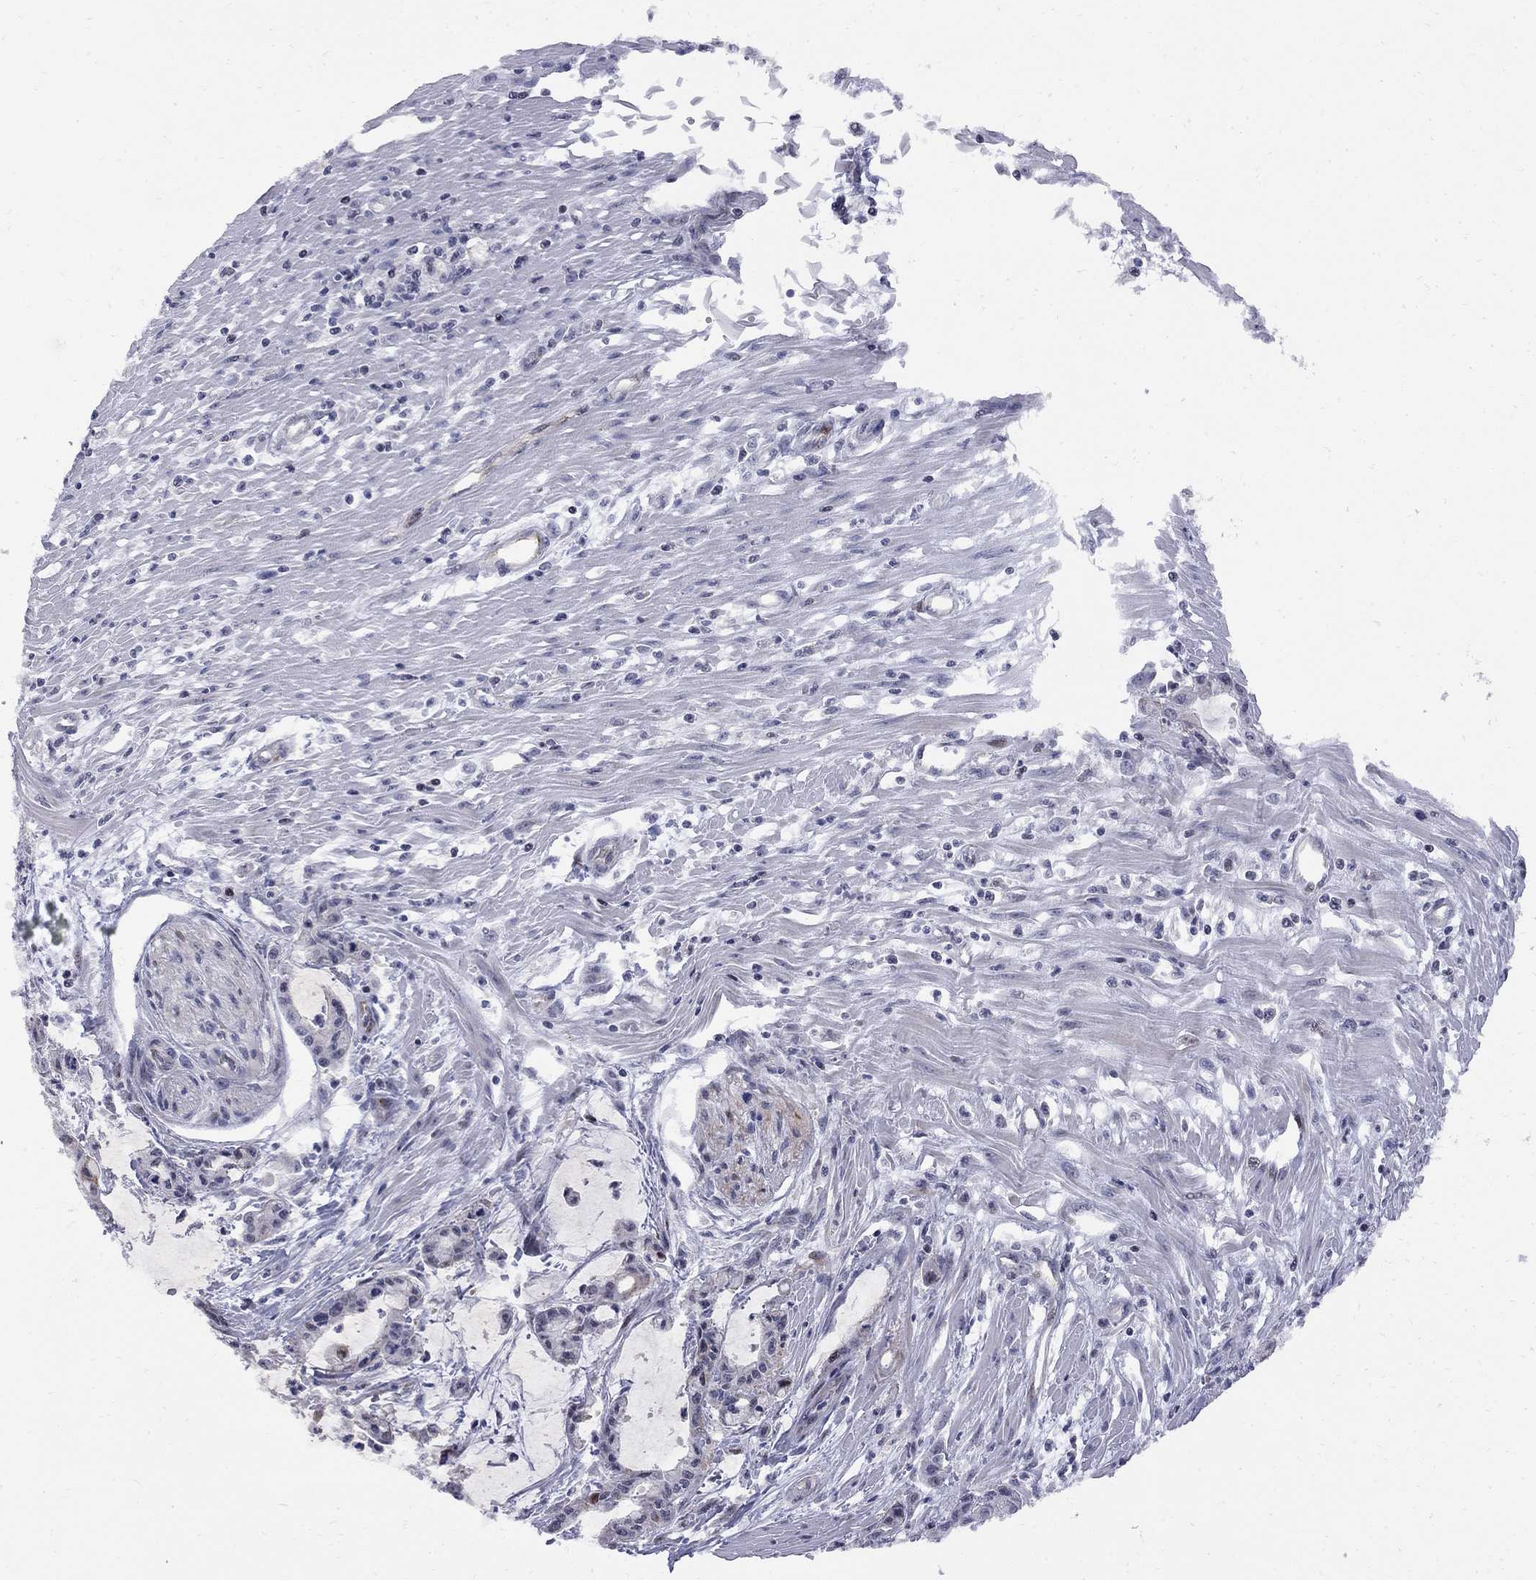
{"staining": {"intensity": "negative", "quantity": "none", "location": "none"}, "tissue": "pancreatic cancer", "cell_type": "Tumor cells", "image_type": "cancer", "snomed": [{"axis": "morphology", "description": "Adenocarcinoma, NOS"}, {"axis": "topography", "description": "Pancreas"}], "caption": "IHC photomicrograph of human pancreatic cancer (adenocarcinoma) stained for a protein (brown), which displays no staining in tumor cells. (Brightfield microscopy of DAB IHC at high magnification).", "gene": "DHX33", "patient": {"sex": "male", "age": 48}}